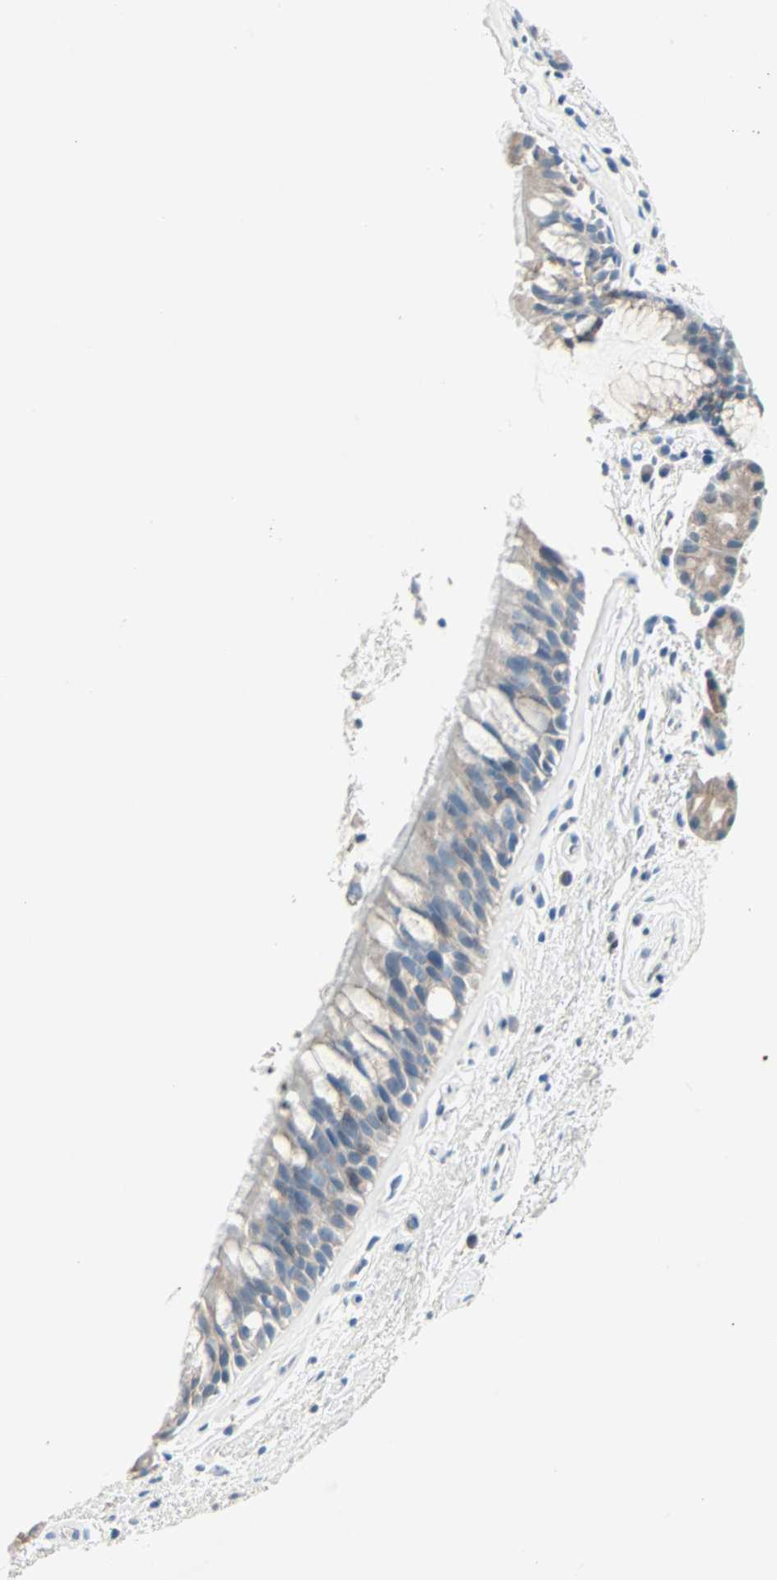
{"staining": {"intensity": "weak", "quantity": "<25%", "location": "cytoplasmic/membranous"}, "tissue": "bronchus", "cell_type": "Respiratory epithelial cells", "image_type": "normal", "snomed": [{"axis": "morphology", "description": "Normal tissue, NOS"}, {"axis": "topography", "description": "Bronchus"}], "caption": "Immunohistochemical staining of unremarkable bronchus demonstrates no significant expression in respiratory epithelial cells. The staining was performed using DAB (3,3'-diaminobenzidine) to visualize the protein expression in brown, while the nuclei were stained in blue with hematoxylin (Magnification: 20x).", "gene": "SMIM8", "patient": {"sex": "female", "age": 54}}